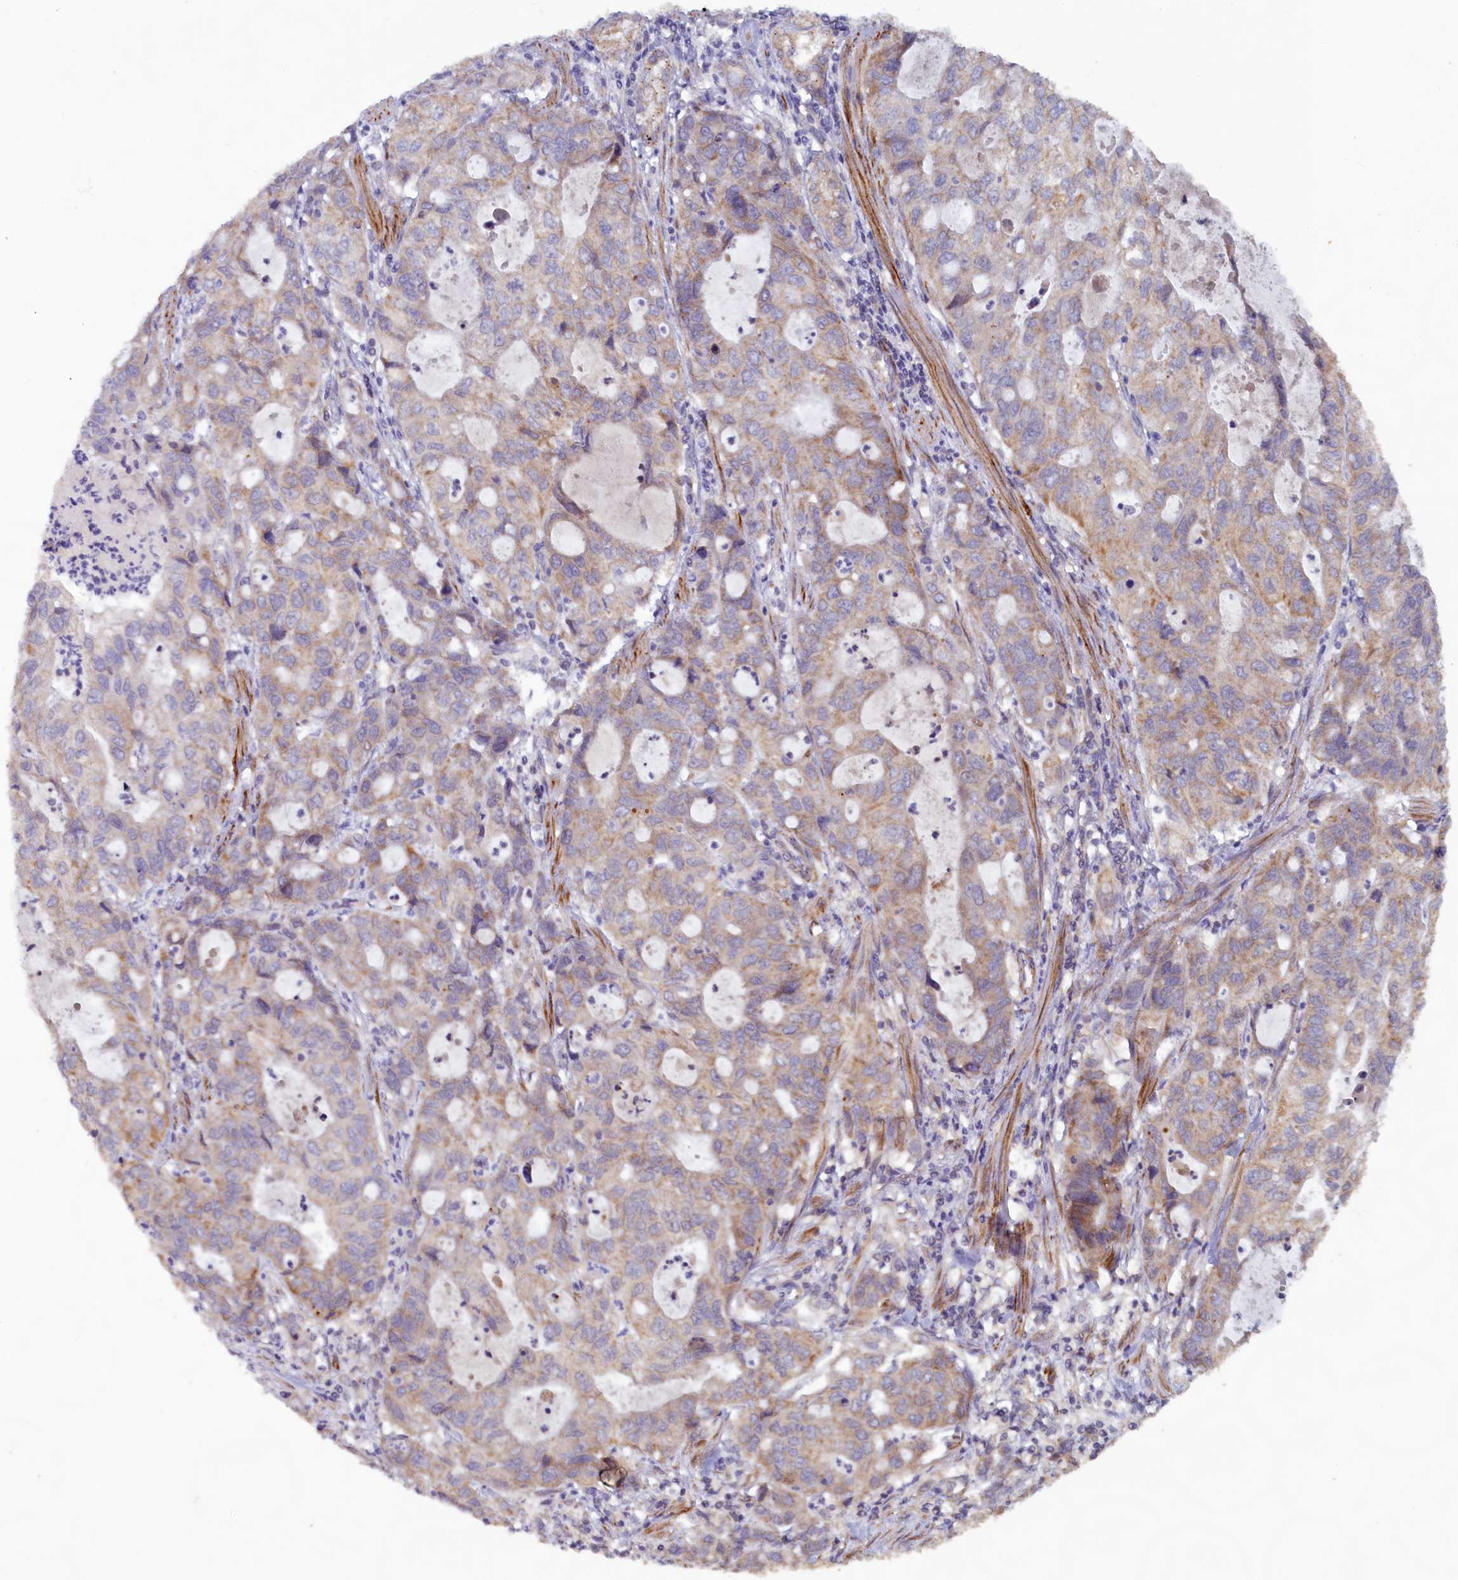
{"staining": {"intensity": "weak", "quantity": "<25%", "location": "cytoplasmic/membranous"}, "tissue": "stomach cancer", "cell_type": "Tumor cells", "image_type": "cancer", "snomed": [{"axis": "morphology", "description": "Adenocarcinoma, NOS"}, {"axis": "topography", "description": "Stomach, upper"}], "caption": "Immunohistochemical staining of human adenocarcinoma (stomach) shows no significant staining in tumor cells.", "gene": "FUNDC1", "patient": {"sex": "female", "age": 52}}